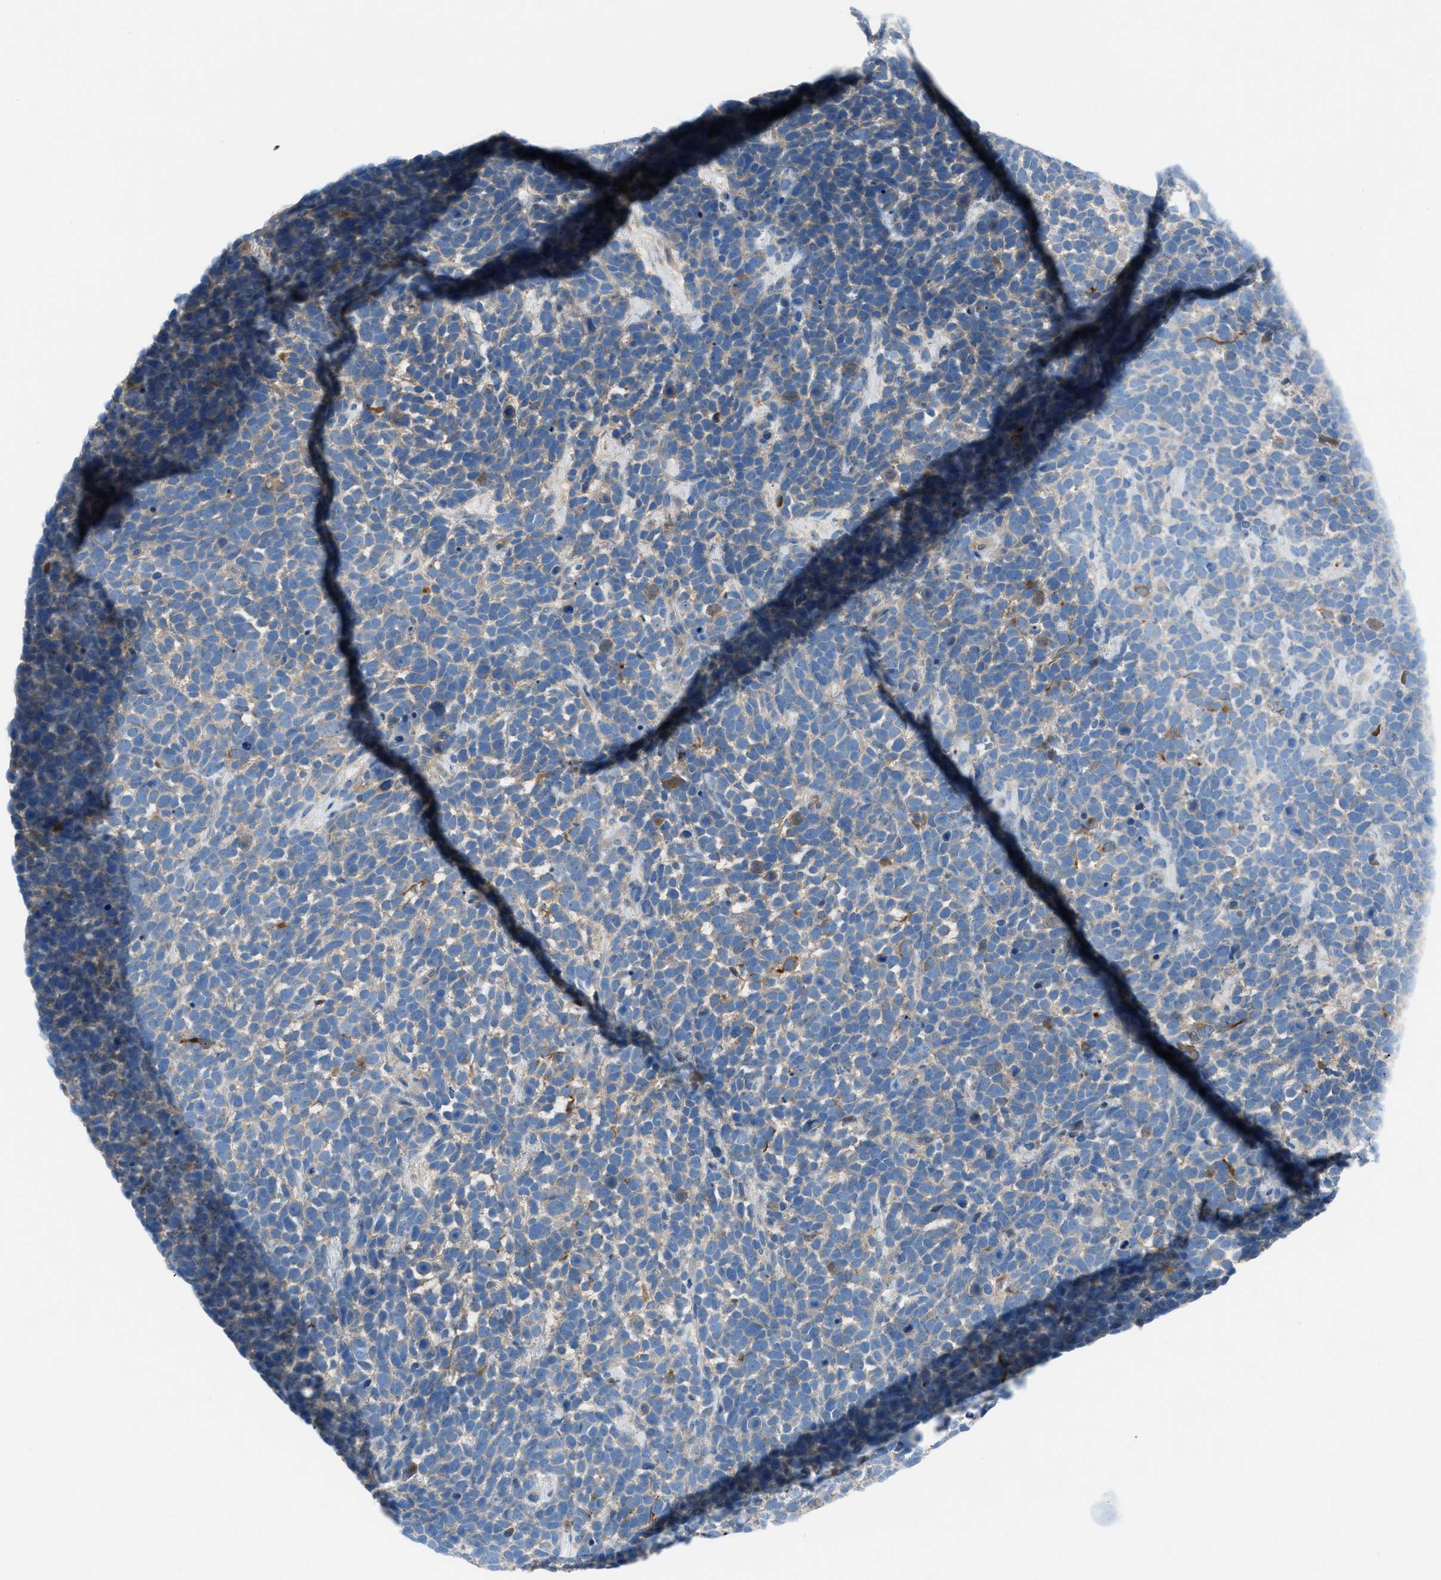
{"staining": {"intensity": "moderate", "quantity": "25%-75%", "location": "cytoplasmic/membranous"}, "tissue": "urothelial cancer", "cell_type": "Tumor cells", "image_type": "cancer", "snomed": [{"axis": "morphology", "description": "Urothelial carcinoma, High grade"}, {"axis": "topography", "description": "Urinary bladder"}], "caption": "Urothelial cancer stained with immunohistochemistry (IHC) reveals moderate cytoplasmic/membranous positivity in approximately 25%-75% of tumor cells. Using DAB (brown) and hematoxylin (blue) stains, captured at high magnification using brightfield microscopy.", "gene": "C5AR2", "patient": {"sex": "female", "age": 82}}